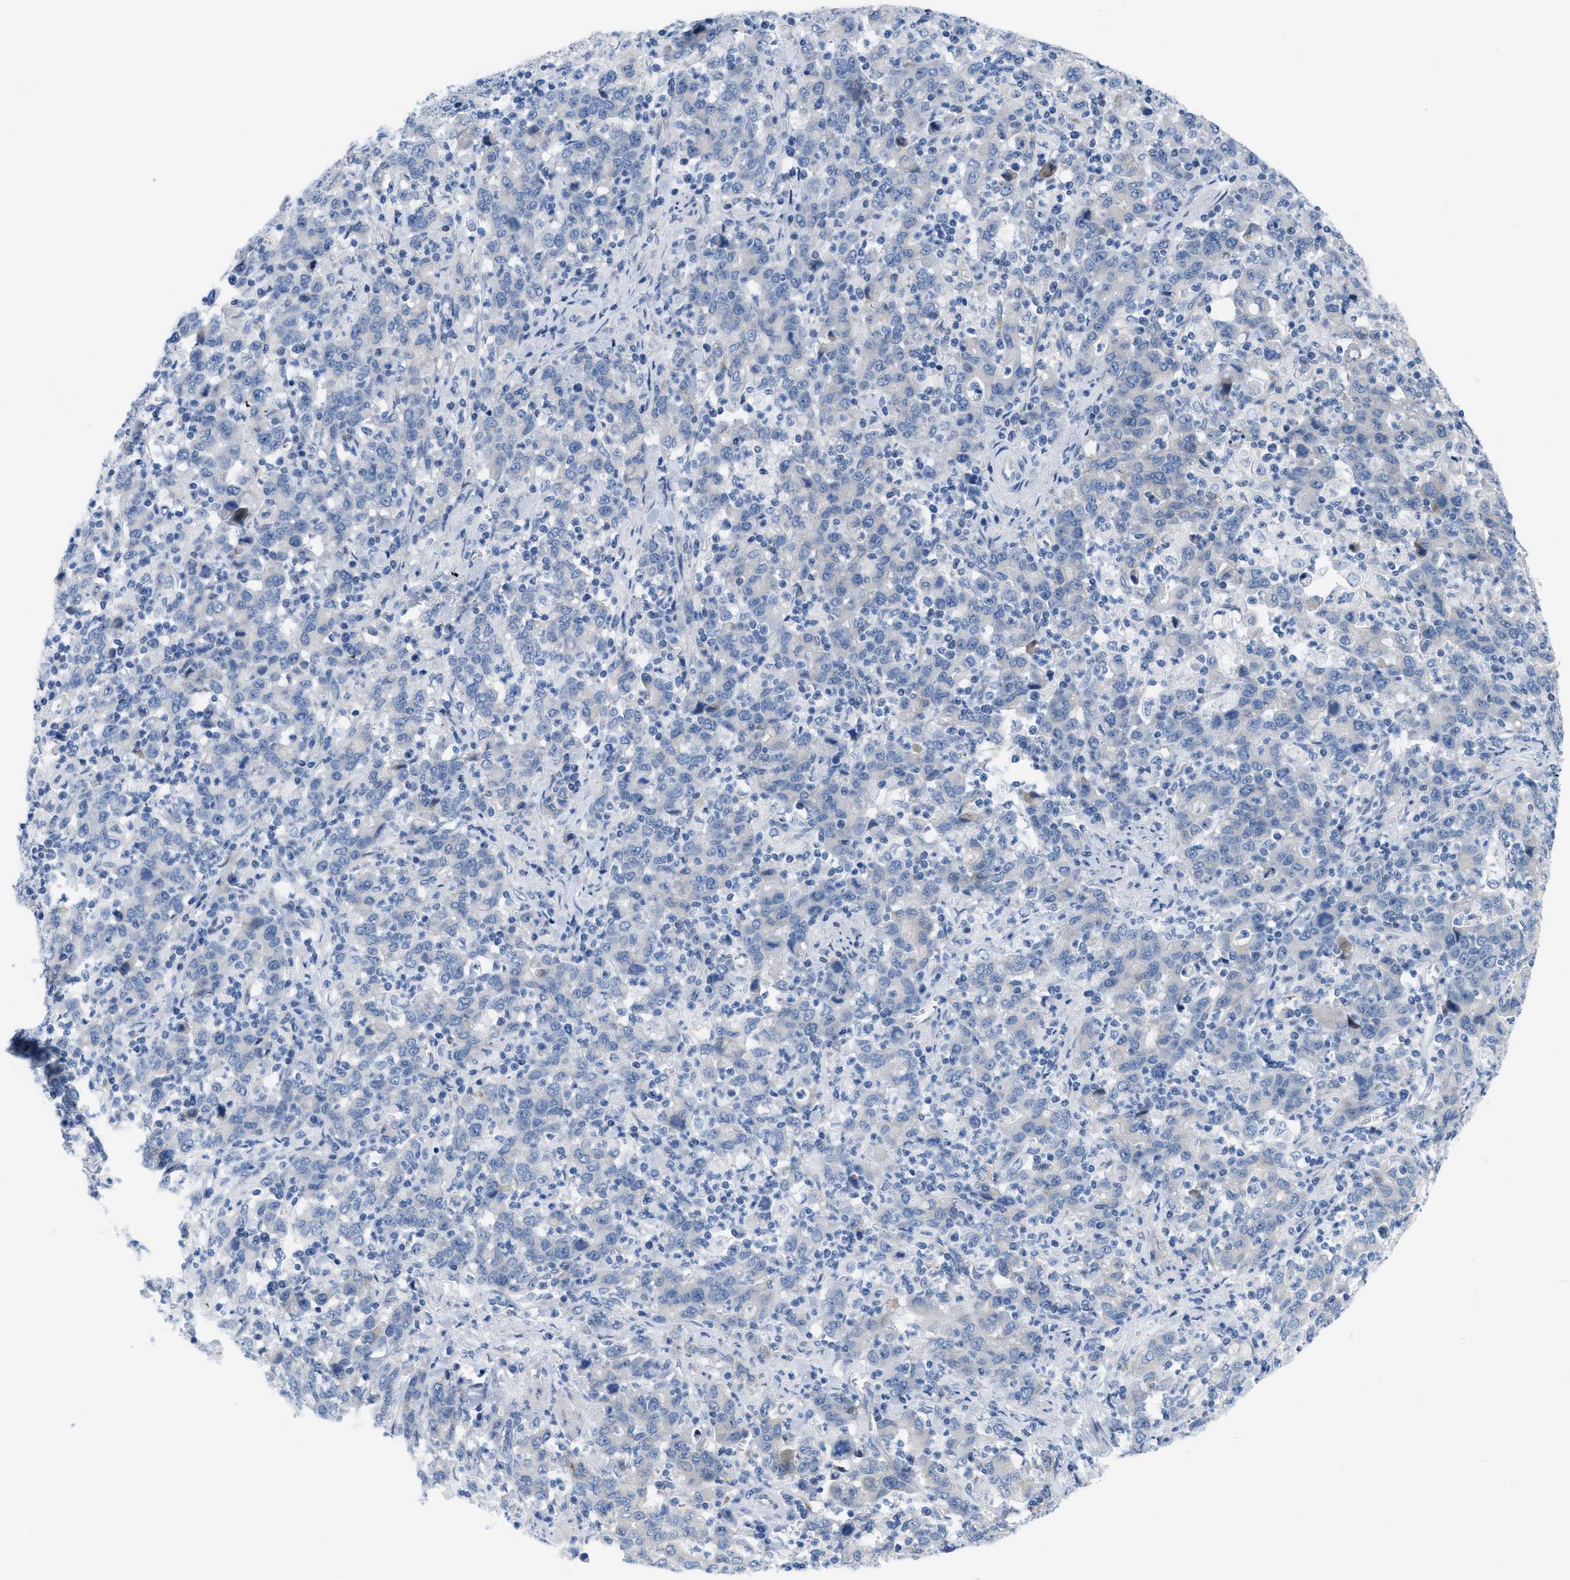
{"staining": {"intensity": "weak", "quantity": "<25%", "location": "cytoplasmic/membranous"}, "tissue": "stomach cancer", "cell_type": "Tumor cells", "image_type": "cancer", "snomed": [{"axis": "morphology", "description": "Adenocarcinoma, NOS"}, {"axis": "topography", "description": "Stomach, upper"}], "caption": "Human stomach cancer (adenocarcinoma) stained for a protein using IHC exhibits no staining in tumor cells.", "gene": "ASGR1", "patient": {"sex": "male", "age": 69}}